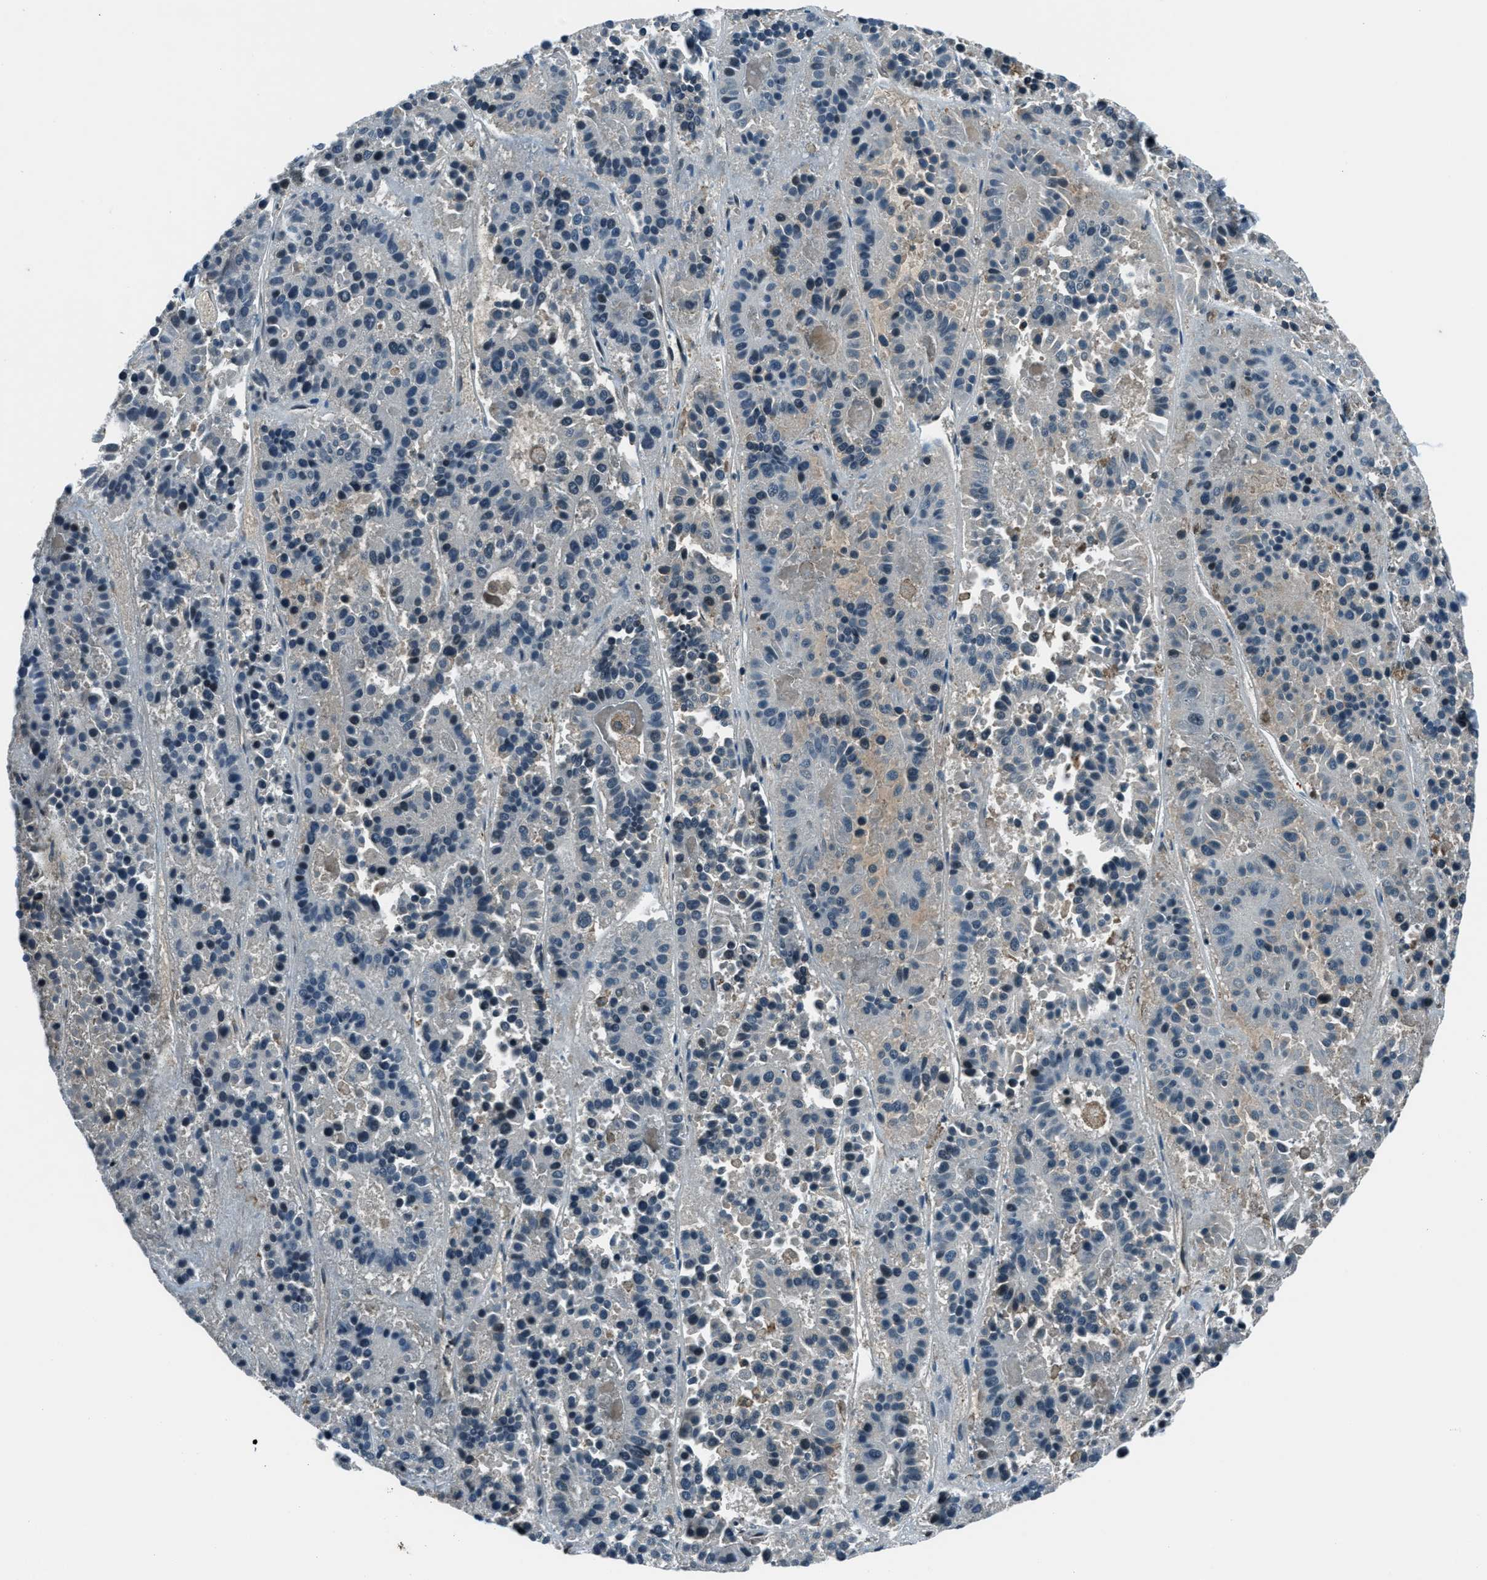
{"staining": {"intensity": "negative", "quantity": "none", "location": "none"}, "tissue": "pancreatic cancer", "cell_type": "Tumor cells", "image_type": "cancer", "snomed": [{"axis": "morphology", "description": "Adenocarcinoma, NOS"}, {"axis": "topography", "description": "Pancreas"}], "caption": "DAB (3,3'-diaminobenzidine) immunohistochemical staining of human pancreatic cancer exhibits no significant staining in tumor cells.", "gene": "ACTL9", "patient": {"sex": "male", "age": 50}}